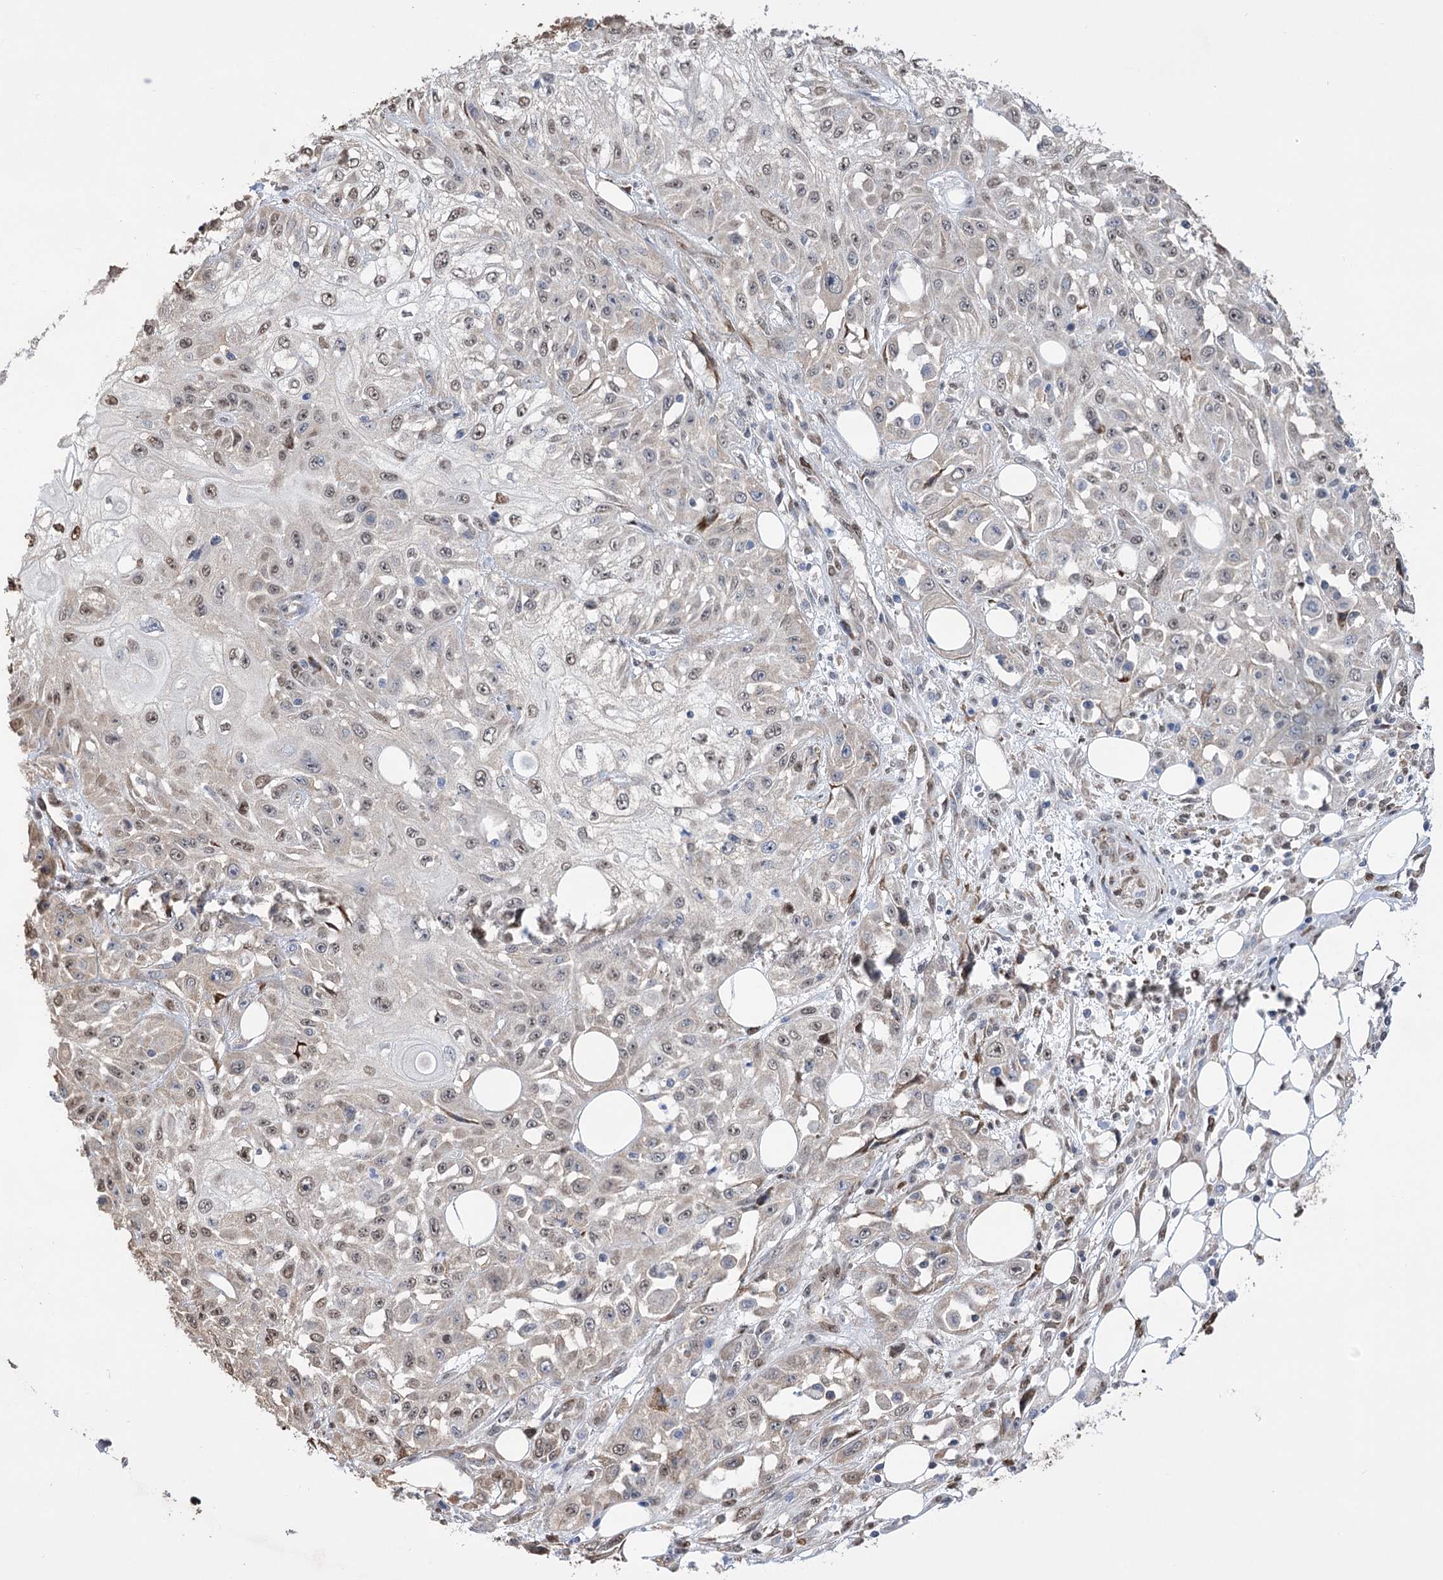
{"staining": {"intensity": "weak", "quantity": ">75%", "location": "nuclear"}, "tissue": "skin cancer", "cell_type": "Tumor cells", "image_type": "cancer", "snomed": [{"axis": "morphology", "description": "Squamous cell carcinoma, NOS"}, {"axis": "morphology", "description": "Squamous cell carcinoma, metastatic, NOS"}, {"axis": "topography", "description": "Skin"}, {"axis": "topography", "description": "Lymph node"}], "caption": "A brown stain shows weak nuclear staining of a protein in skin cancer (squamous cell carcinoma) tumor cells. (DAB (3,3'-diaminobenzidine) IHC with brightfield microscopy, high magnification).", "gene": "NFU1", "patient": {"sex": "male", "age": 75}}